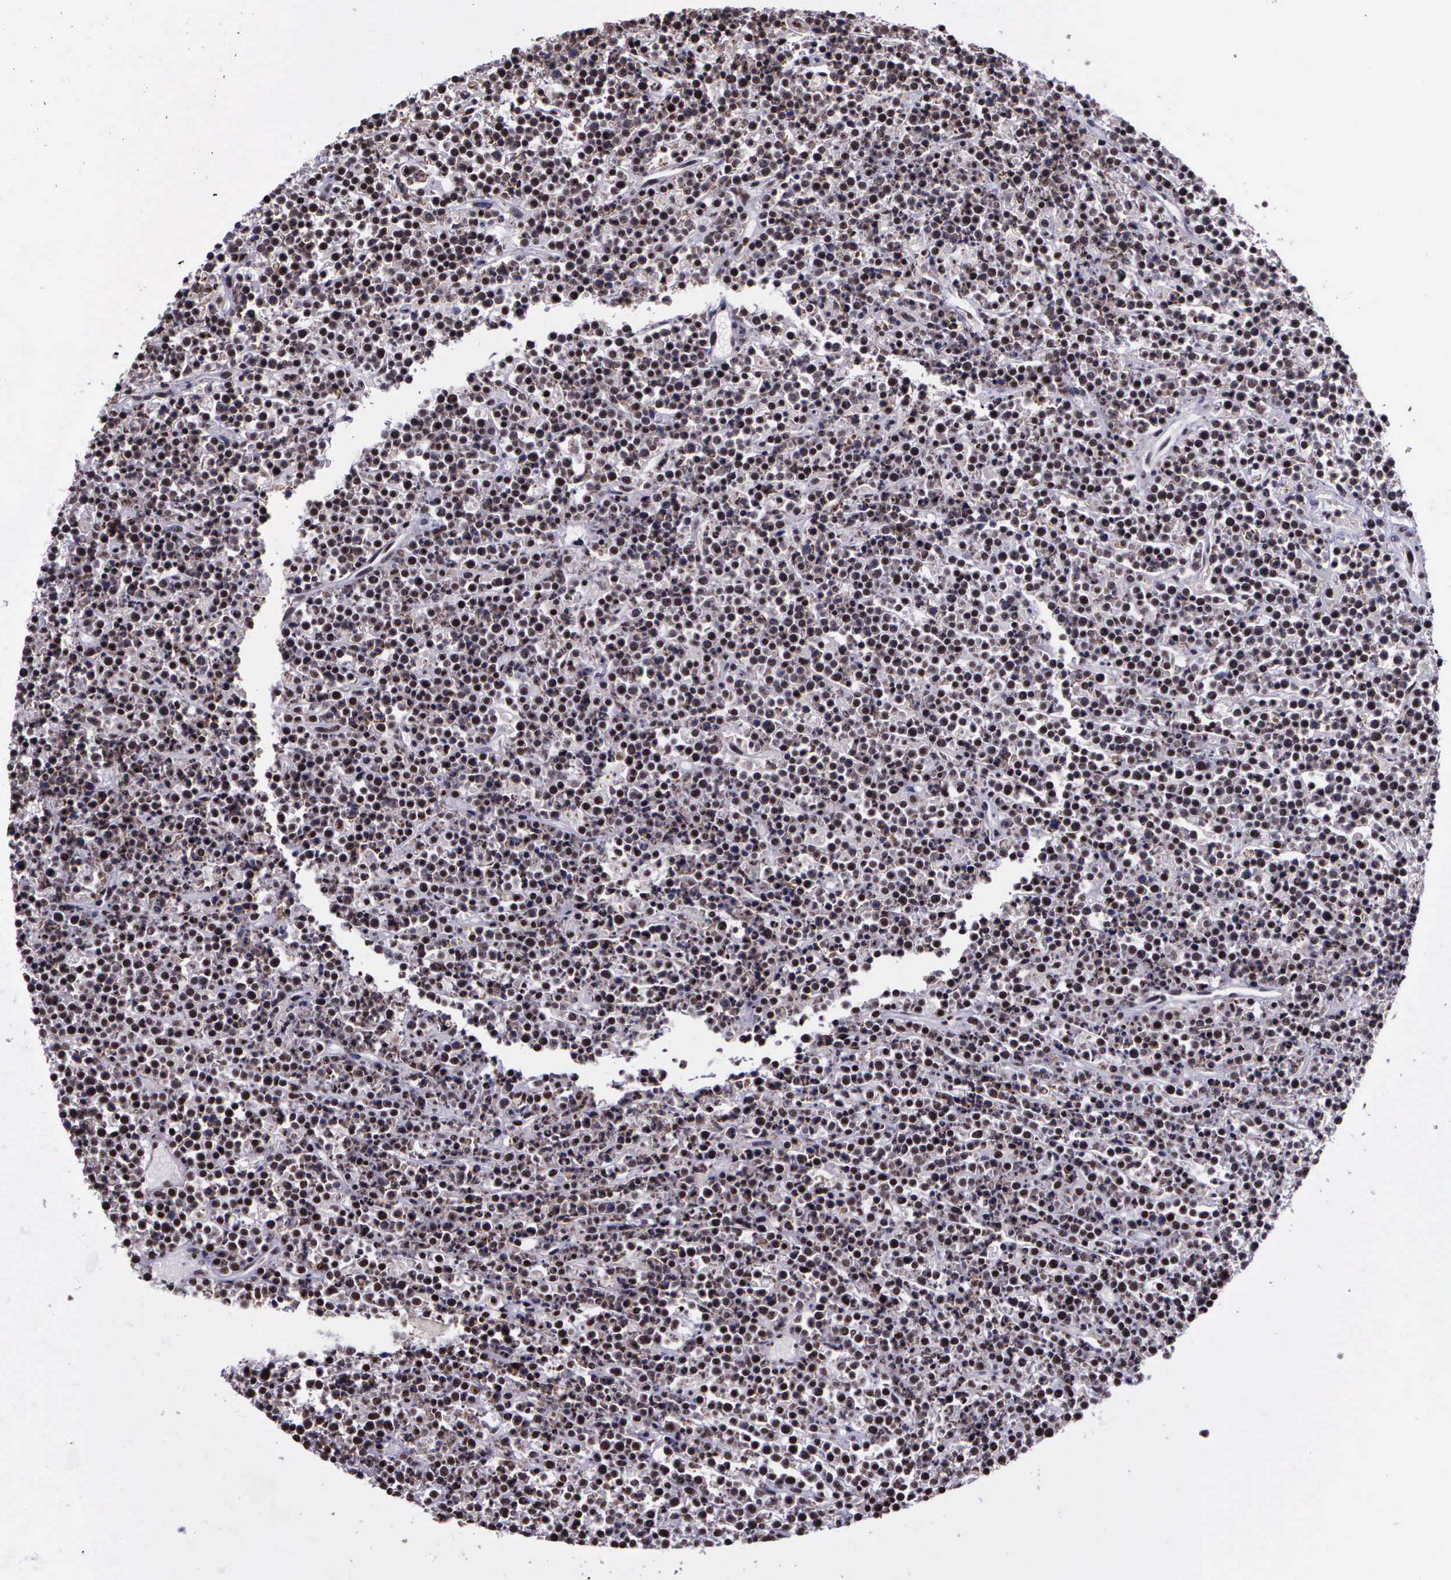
{"staining": {"intensity": "weak", "quantity": ">75%", "location": "nuclear"}, "tissue": "lymphoma", "cell_type": "Tumor cells", "image_type": "cancer", "snomed": [{"axis": "morphology", "description": "Malignant lymphoma, non-Hodgkin's type, High grade"}, {"axis": "topography", "description": "Ovary"}], "caption": "Approximately >75% of tumor cells in malignant lymphoma, non-Hodgkin's type (high-grade) reveal weak nuclear protein staining as visualized by brown immunohistochemical staining.", "gene": "FAM47A", "patient": {"sex": "female", "age": 56}}